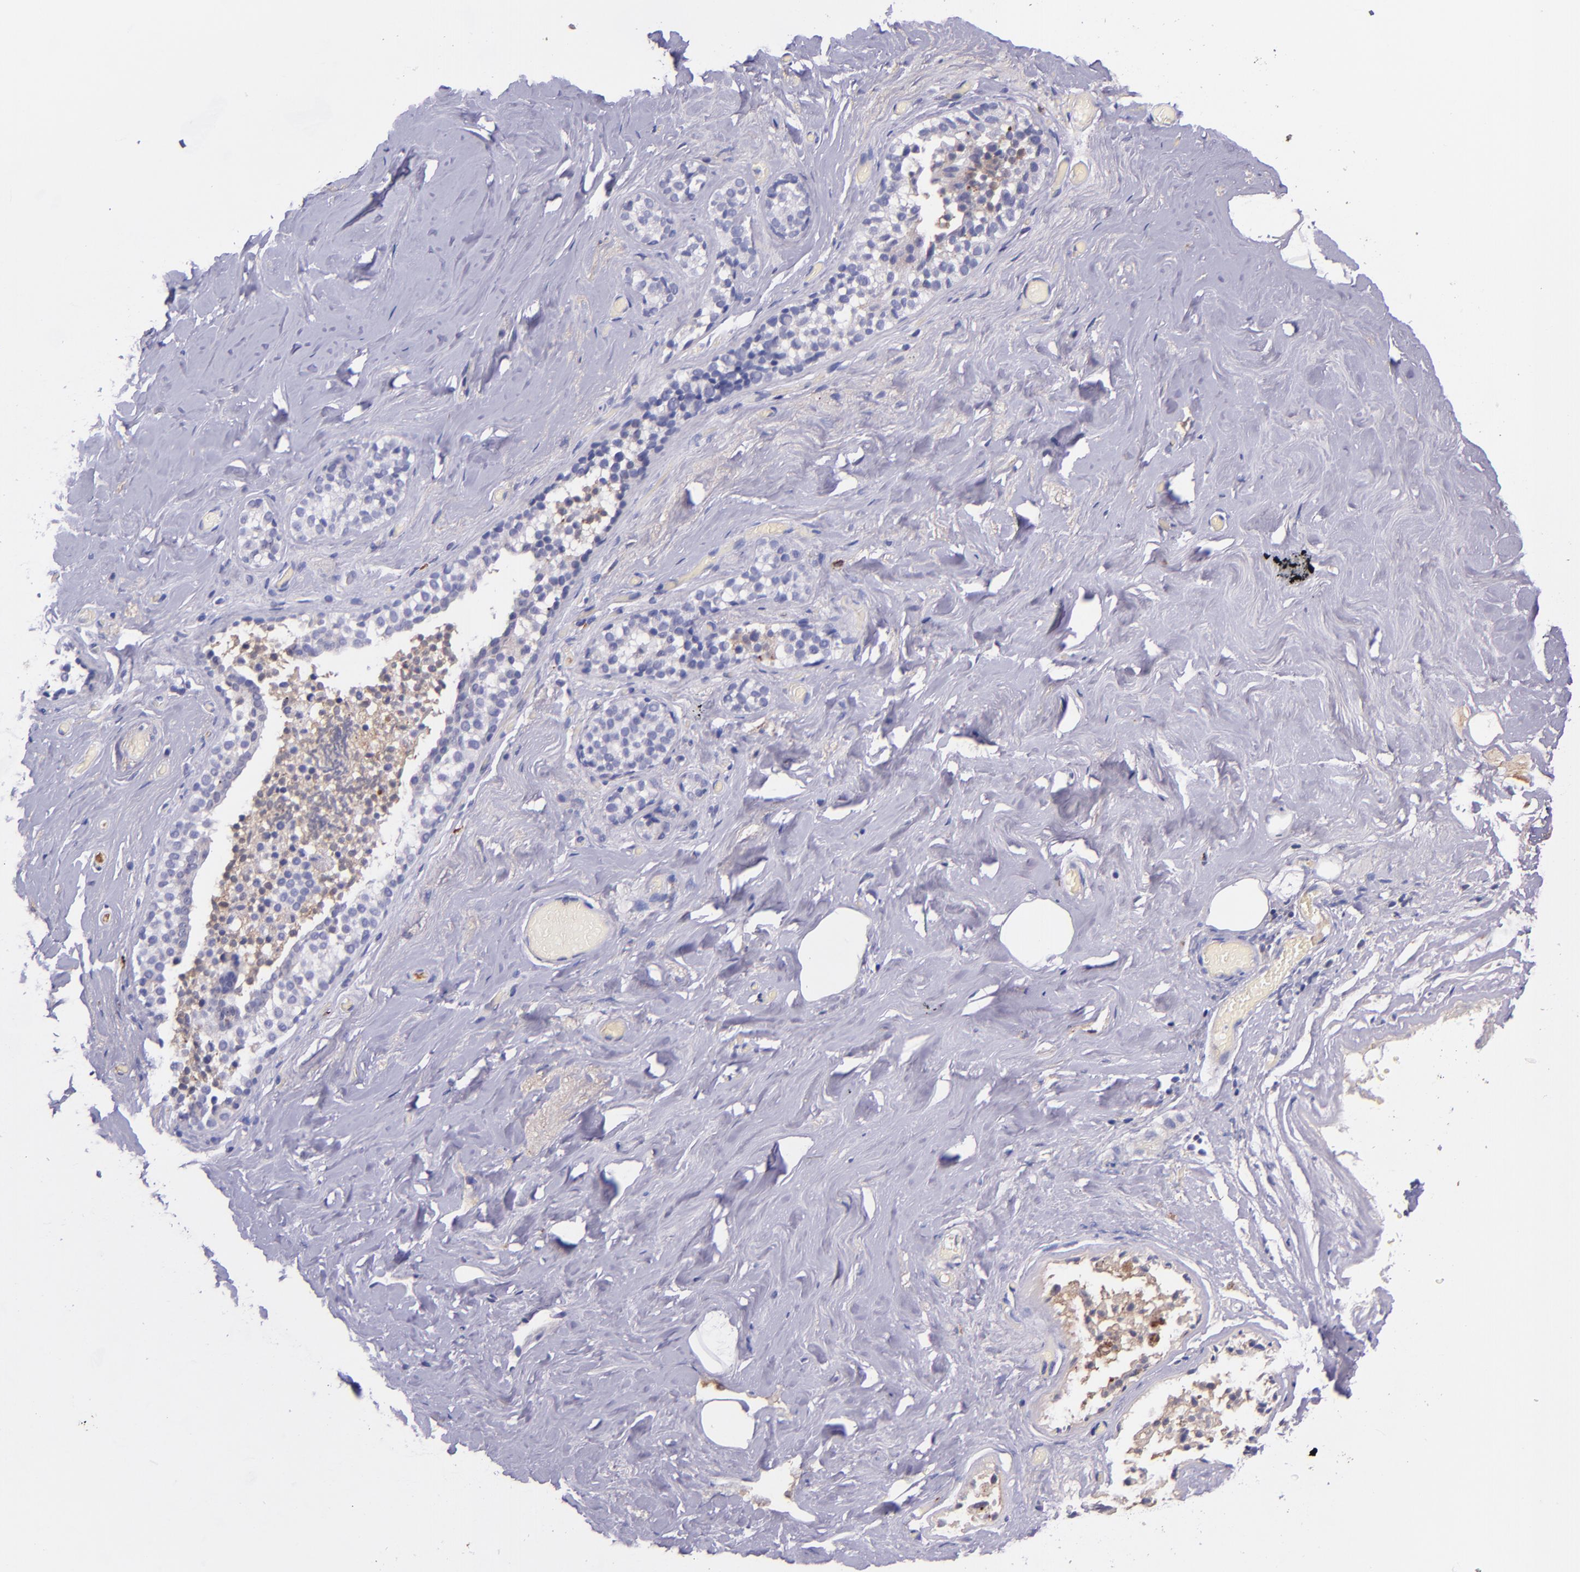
{"staining": {"intensity": "negative", "quantity": "none", "location": "none"}, "tissue": "breast", "cell_type": "Adipocytes", "image_type": "normal", "snomed": [{"axis": "morphology", "description": "Normal tissue, NOS"}, {"axis": "topography", "description": "Breast"}], "caption": "Photomicrograph shows no protein expression in adipocytes of benign breast. (Immunohistochemistry (ihc), brightfield microscopy, high magnification).", "gene": "KNG1", "patient": {"sex": "female", "age": 75}}